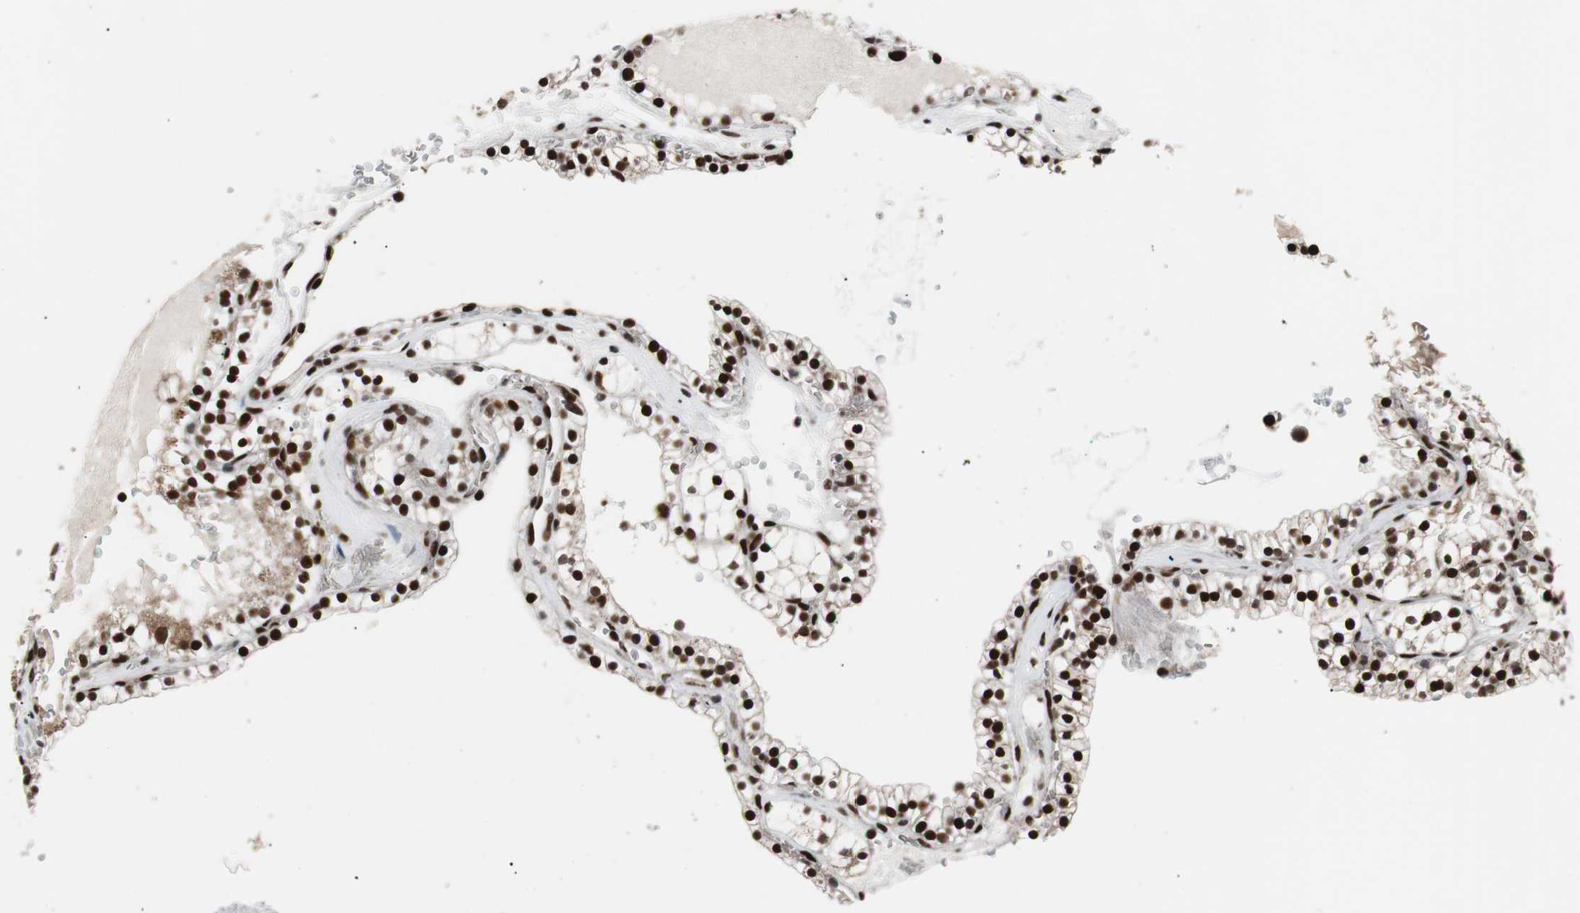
{"staining": {"intensity": "strong", "quantity": ">75%", "location": "nuclear"}, "tissue": "renal cancer", "cell_type": "Tumor cells", "image_type": "cancer", "snomed": [{"axis": "morphology", "description": "Adenocarcinoma, NOS"}, {"axis": "topography", "description": "Kidney"}], "caption": "Protein staining displays strong nuclear positivity in about >75% of tumor cells in renal adenocarcinoma.", "gene": "NBL1", "patient": {"sex": "female", "age": 41}}